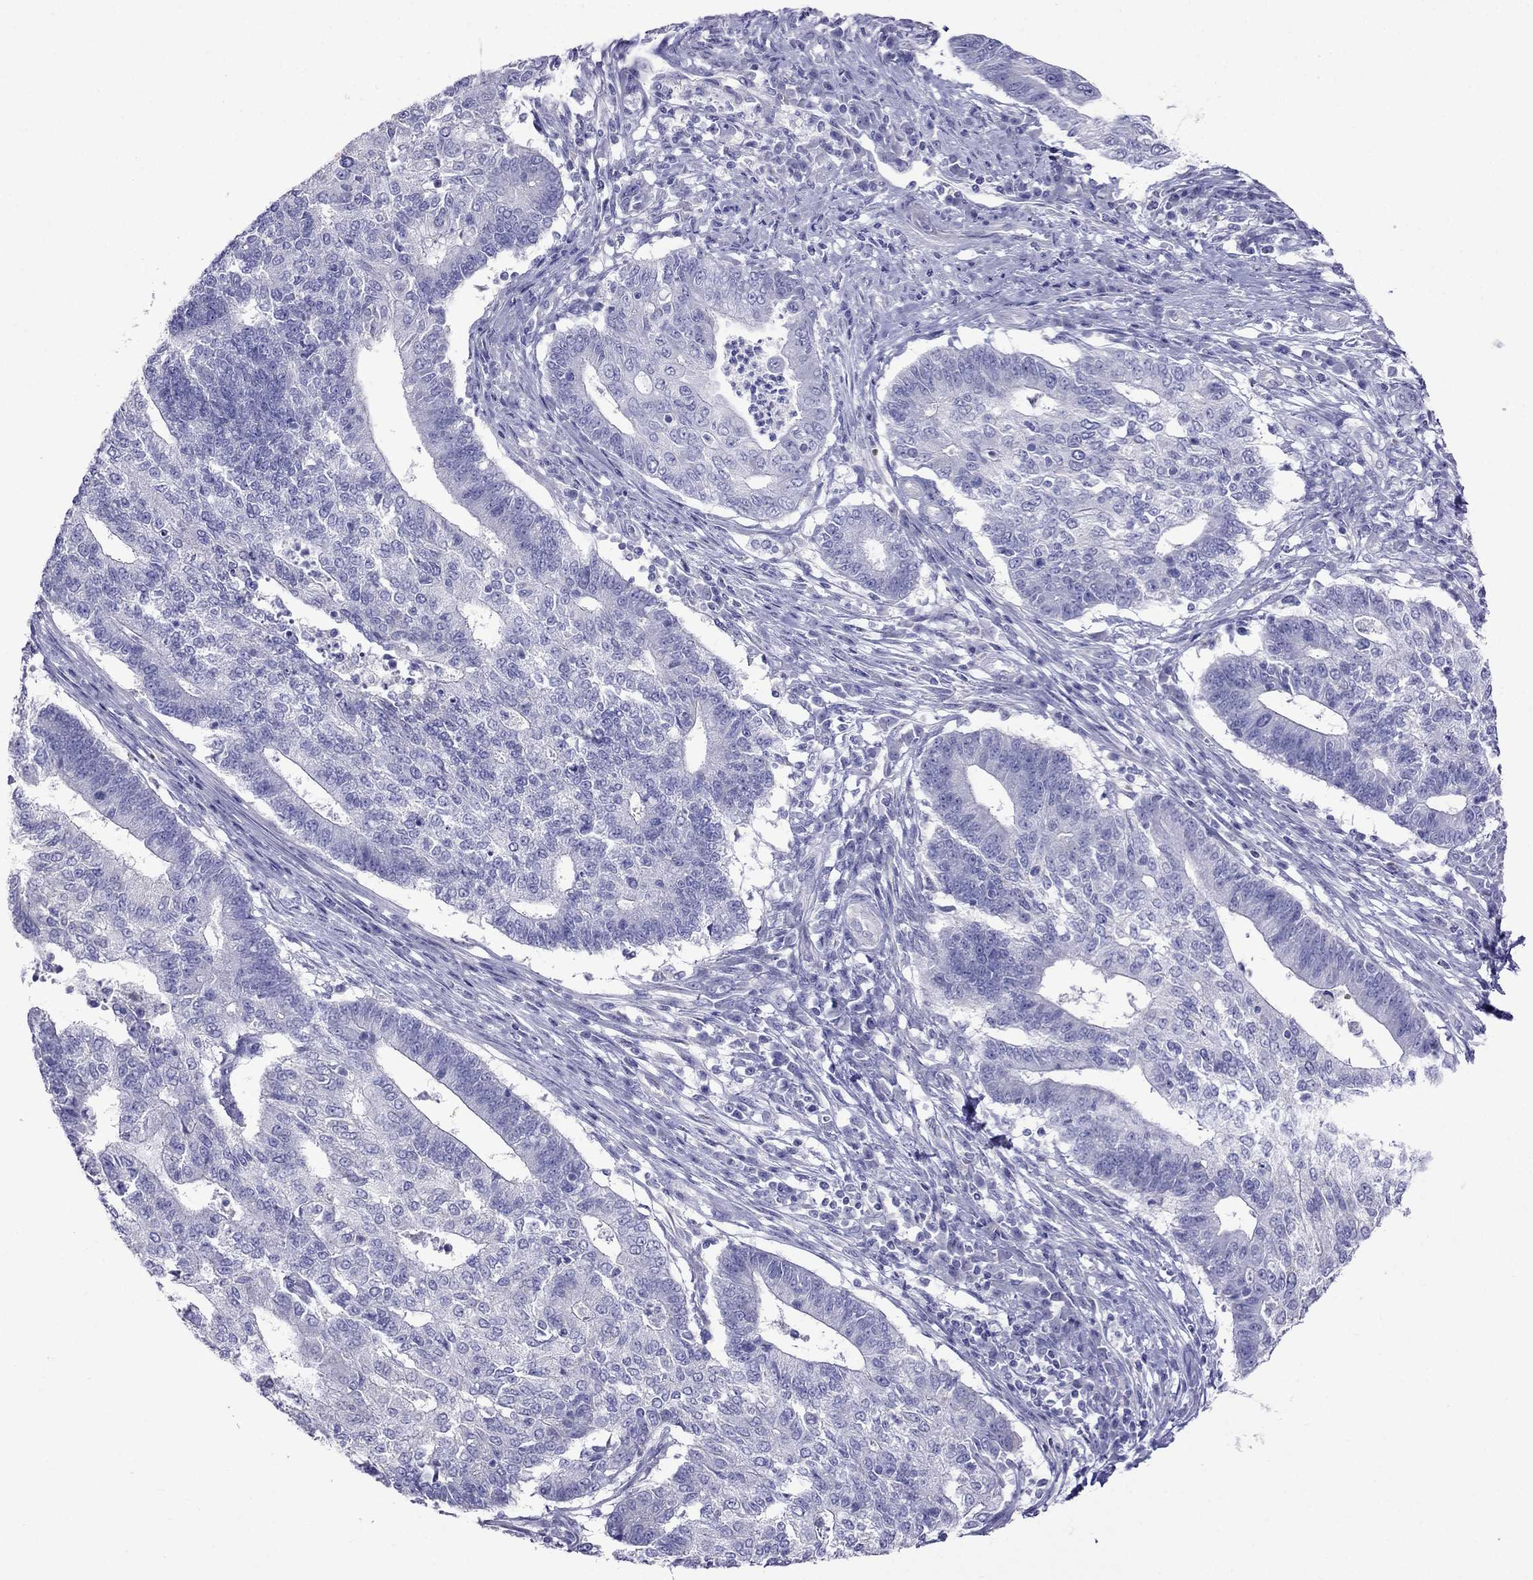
{"staining": {"intensity": "negative", "quantity": "none", "location": "none"}, "tissue": "endometrial cancer", "cell_type": "Tumor cells", "image_type": "cancer", "snomed": [{"axis": "morphology", "description": "Adenocarcinoma, NOS"}, {"axis": "topography", "description": "Uterus"}, {"axis": "topography", "description": "Endometrium"}], "caption": "Endometrial cancer (adenocarcinoma) was stained to show a protein in brown. There is no significant positivity in tumor cells.", "gene": "TDRD1", "patient": {"sex": "female", "age": 54}}